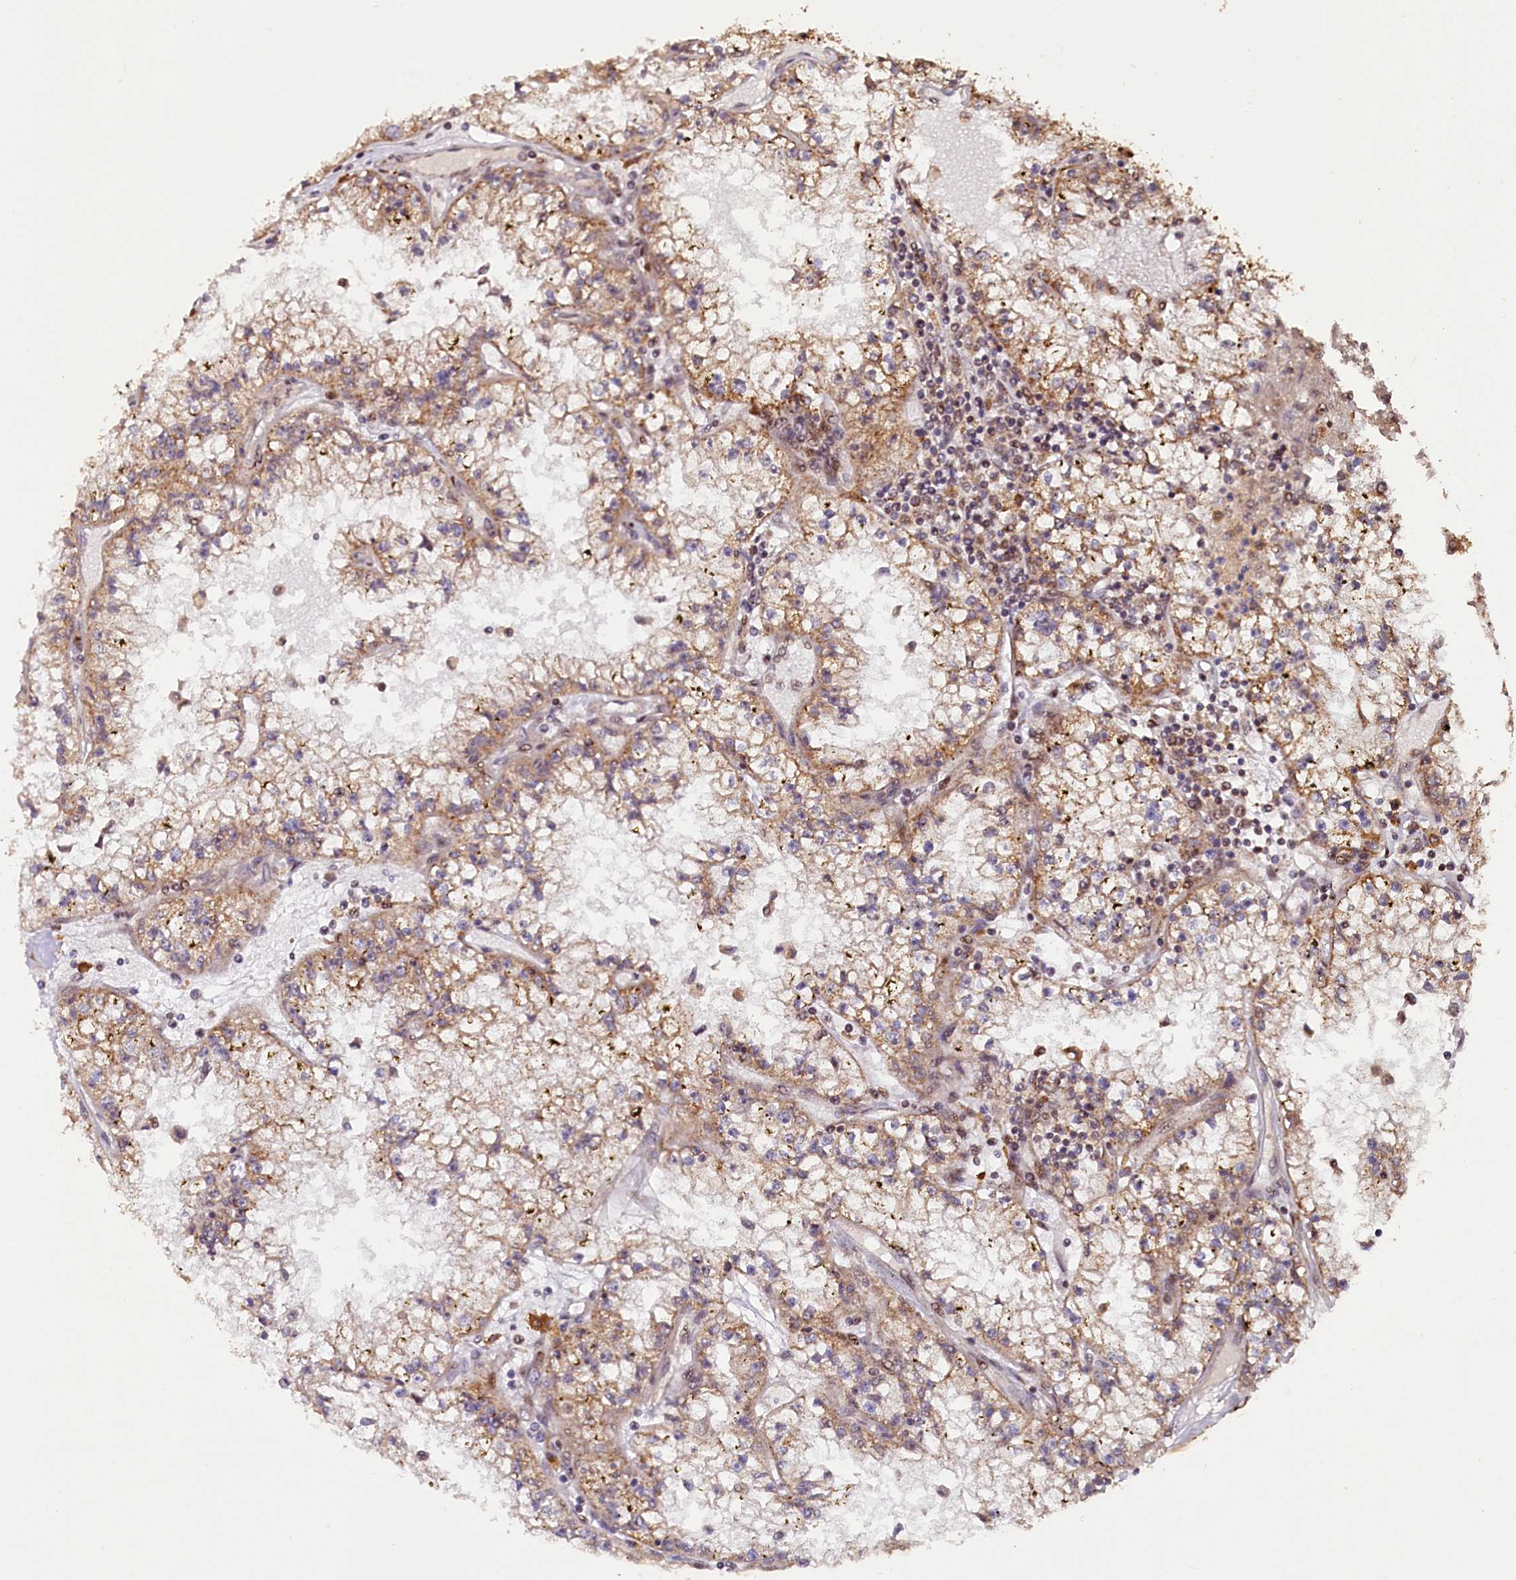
{"staining": {"intensity": "moderate", "quantity": ">75%", "location": "cytoplasmic/membranous"}, "tissue": "renal cancer", "cell_type": "Tumor cells", "image_type": "cancer", "snomed": [{"axis": "morphology", "description": "Adenocarcinoma, NOS"}, {"axis": "topography", "description": "Kidney"}], "caption": "Tumor cells show moderate cytoplasmic/membranous staining in about >75% of cells in renal cancer.", "gene": "SHPRH", "patient": {"sex": "male", "age": 56}}